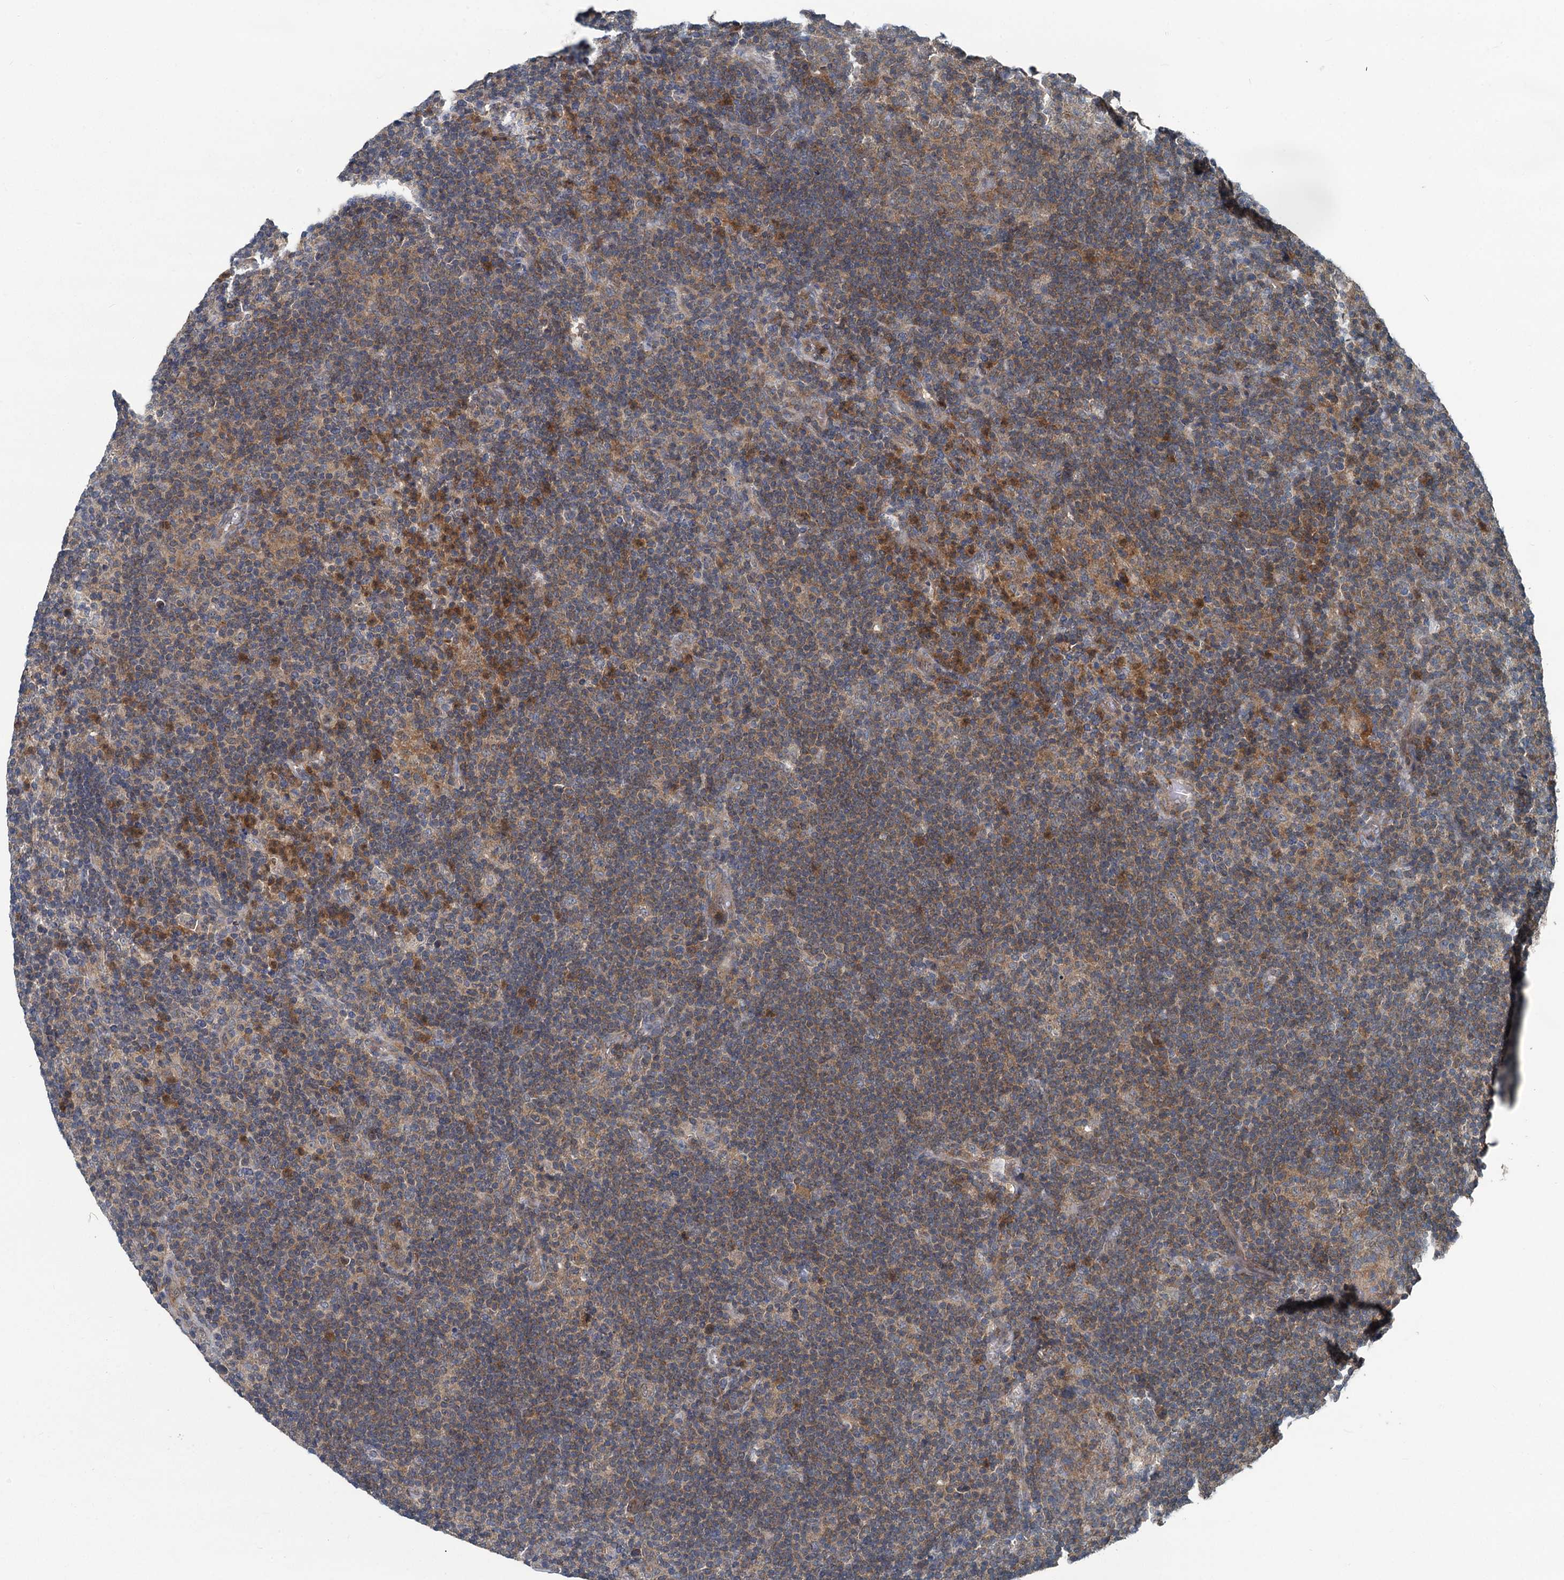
{"staining": {"intensity": "weak", "quantity": "<25%", "location": "cytoplasmic/membranous"}, "tissue": "lymphoma", "cell_type": "Tumor cells", "image_type": "cancer", "snomed": [{"axis": "morphology", "description": "Hodgkin's disease, NOS"}, {"axis": "topography", "description": "Lymph node"}], "caption": "The image exhibits no significant staining in tumor cells of lymphoma. (Brightfield microscopy of DAB immunohistochemistry at high magnification).", "gene": "GCLM", "patient": {"sex": "female", "age": 57}}